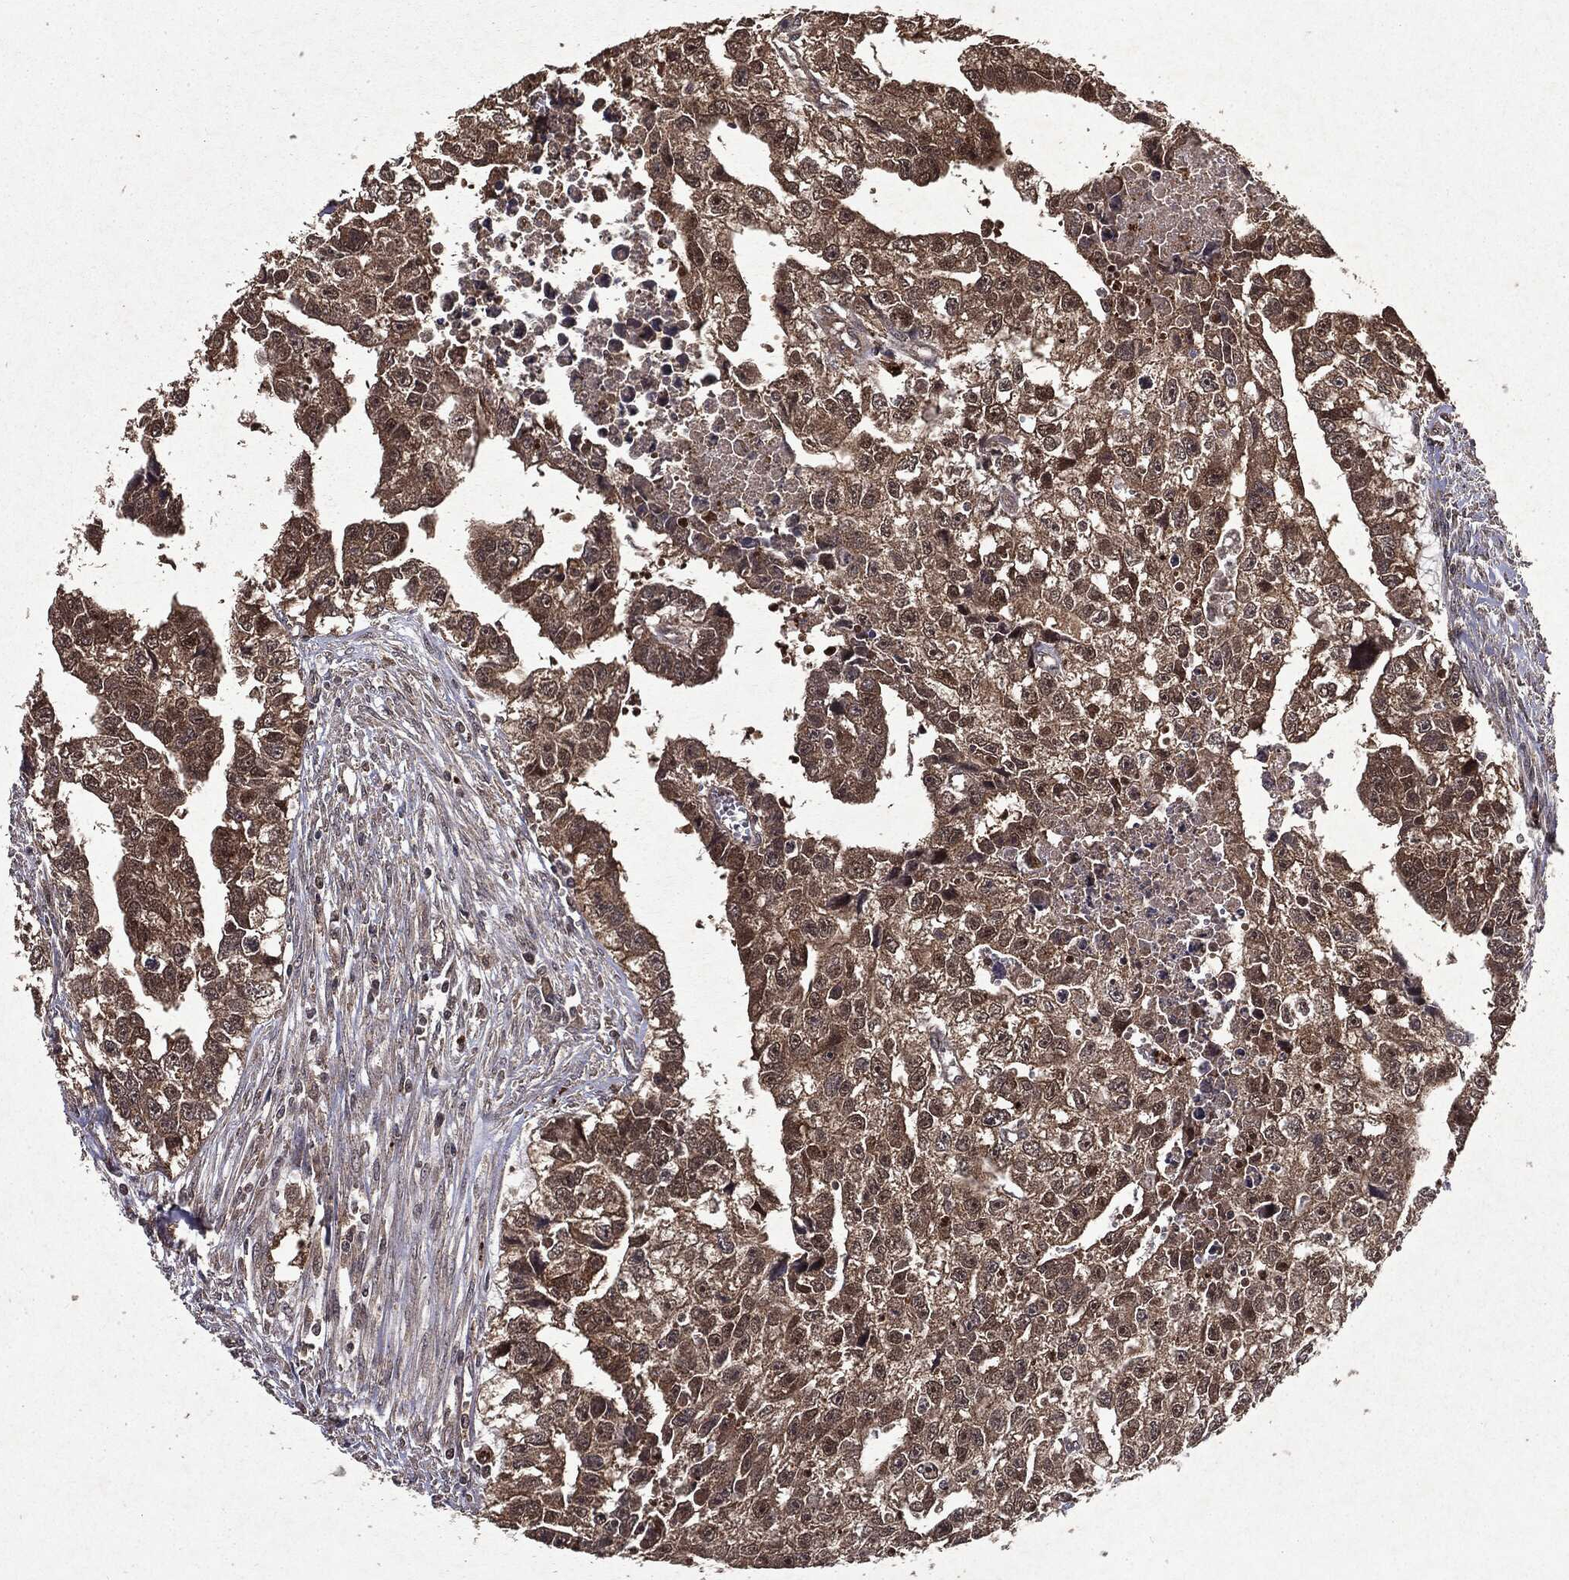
{"staining": {"intensity": "moderate", "quantity": "25%-75%", "location": "cytoplasmic/membranous"}, "tissue": "testis cancer", "cell_type": "Tumor cells", "image_type": "cancer", "snomed": [{"axis": "morphology", "description": "Carcinoma, Embryonal, NOS"}, {"axis": "morphology", "description": "Teratoma, malignant, NOS"}, {"axis": "topography", "description": "Testis"}], "caption": "A brown stain shows moderate cytoplasmic/membranous staining of a protein in human testis cancer tumor cells.", "gene": "MTOR", "patient": {"sex": "male", "age": 44}}